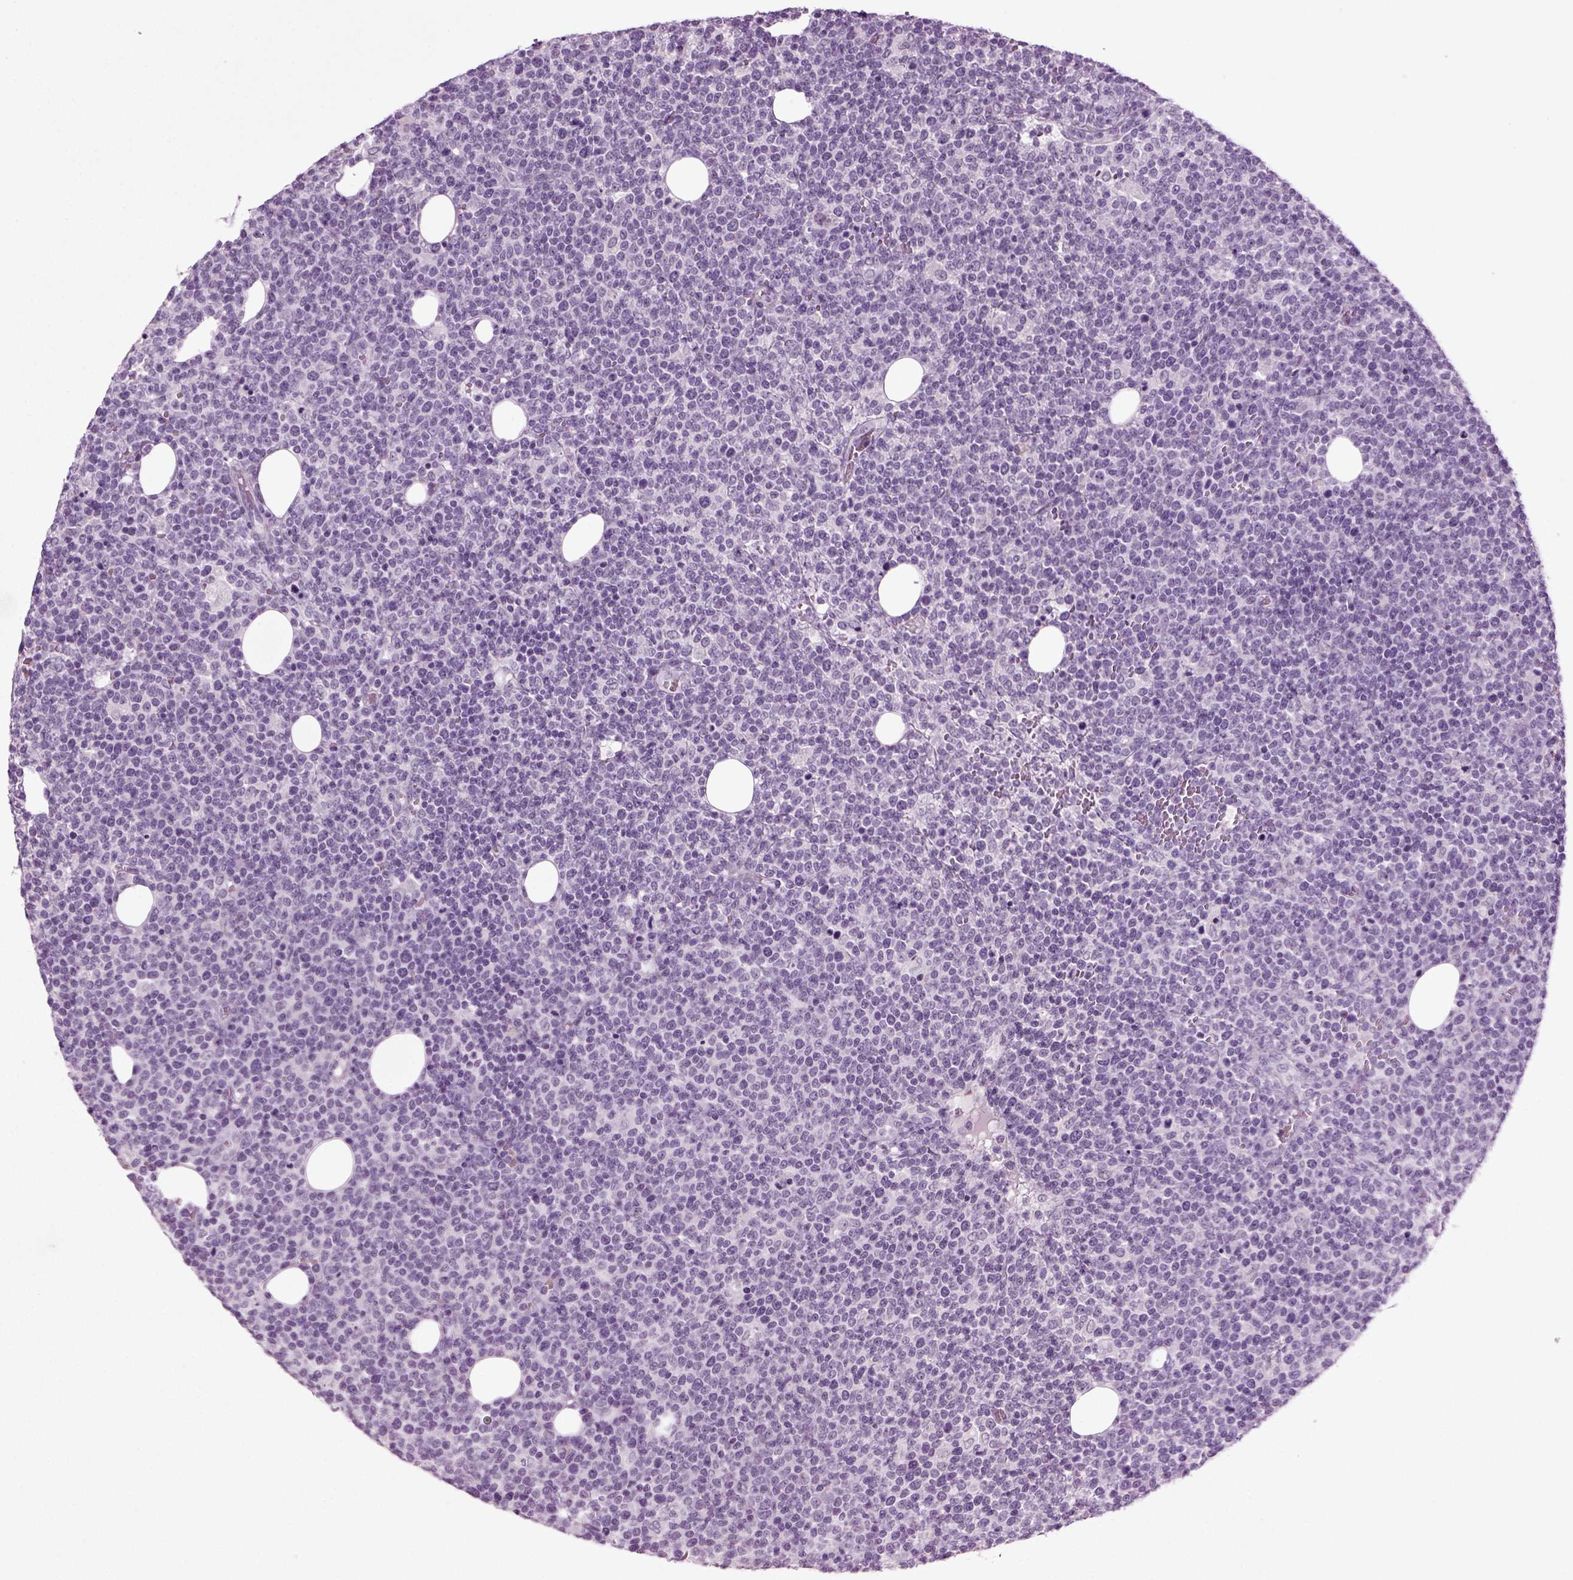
{"staining": {"intensity": "negative", "quantity": "none", "location": "none"}, "tissue": "lymphoma", "cell_type": "Tumor cells", "image_type": "cancer", "snomed": [{"axis": "morphology", "description": "Malignant lymphoma, non-Hodgkin's type, High grade"}, {"axis": "topography", "description": "Lymph node"}], "caption": "IHC micrograph of neoplastic tissue: malignant lymphoma, non-Hodgkin's type (high-grade) stained with DAB demonstrates no significant protein positivity in tumor cells. Nuclei are stained in blue.", "gene": "ZC2HC1C", "patient": {"sex": "male", "age": 61}}